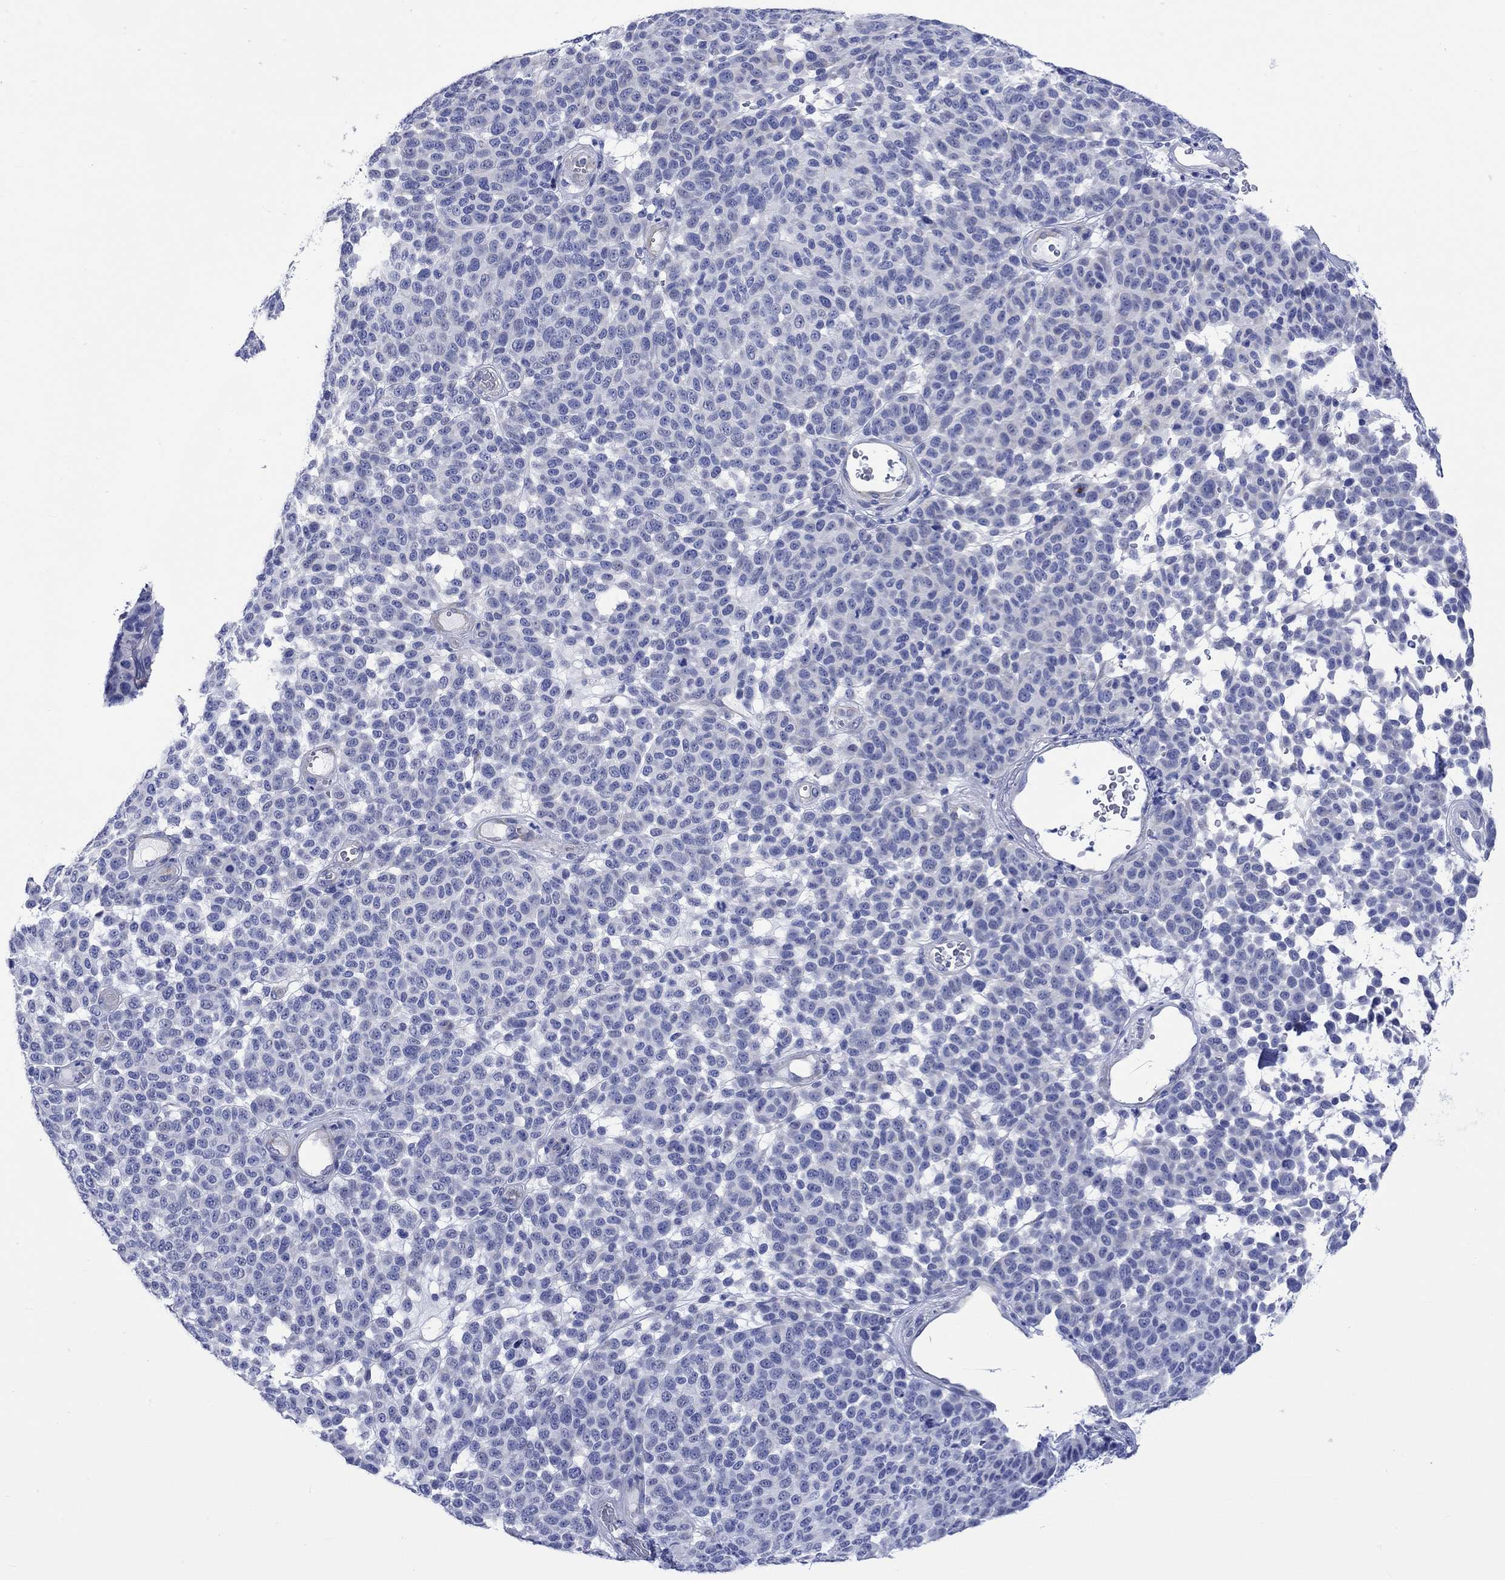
{"staining": {"intensity": "negative", "quantity": "none", "location": "none"}, "tissue": "melanoma", "cell_type": "Tumor cells", "image_type": "cancer", "snomed": [{"axis": "morphology", "description": "Malignant melanoma, NOS"}, {"axis": "topography", "description": "Skin"}], "caption": "IHC histopathology image of neoplastic tissue: human melanoma stained with DAB shows no significant protein expression in tumor cells.", "gene": "HARBI1", "patient": {"sex": "male", "age": 59}}